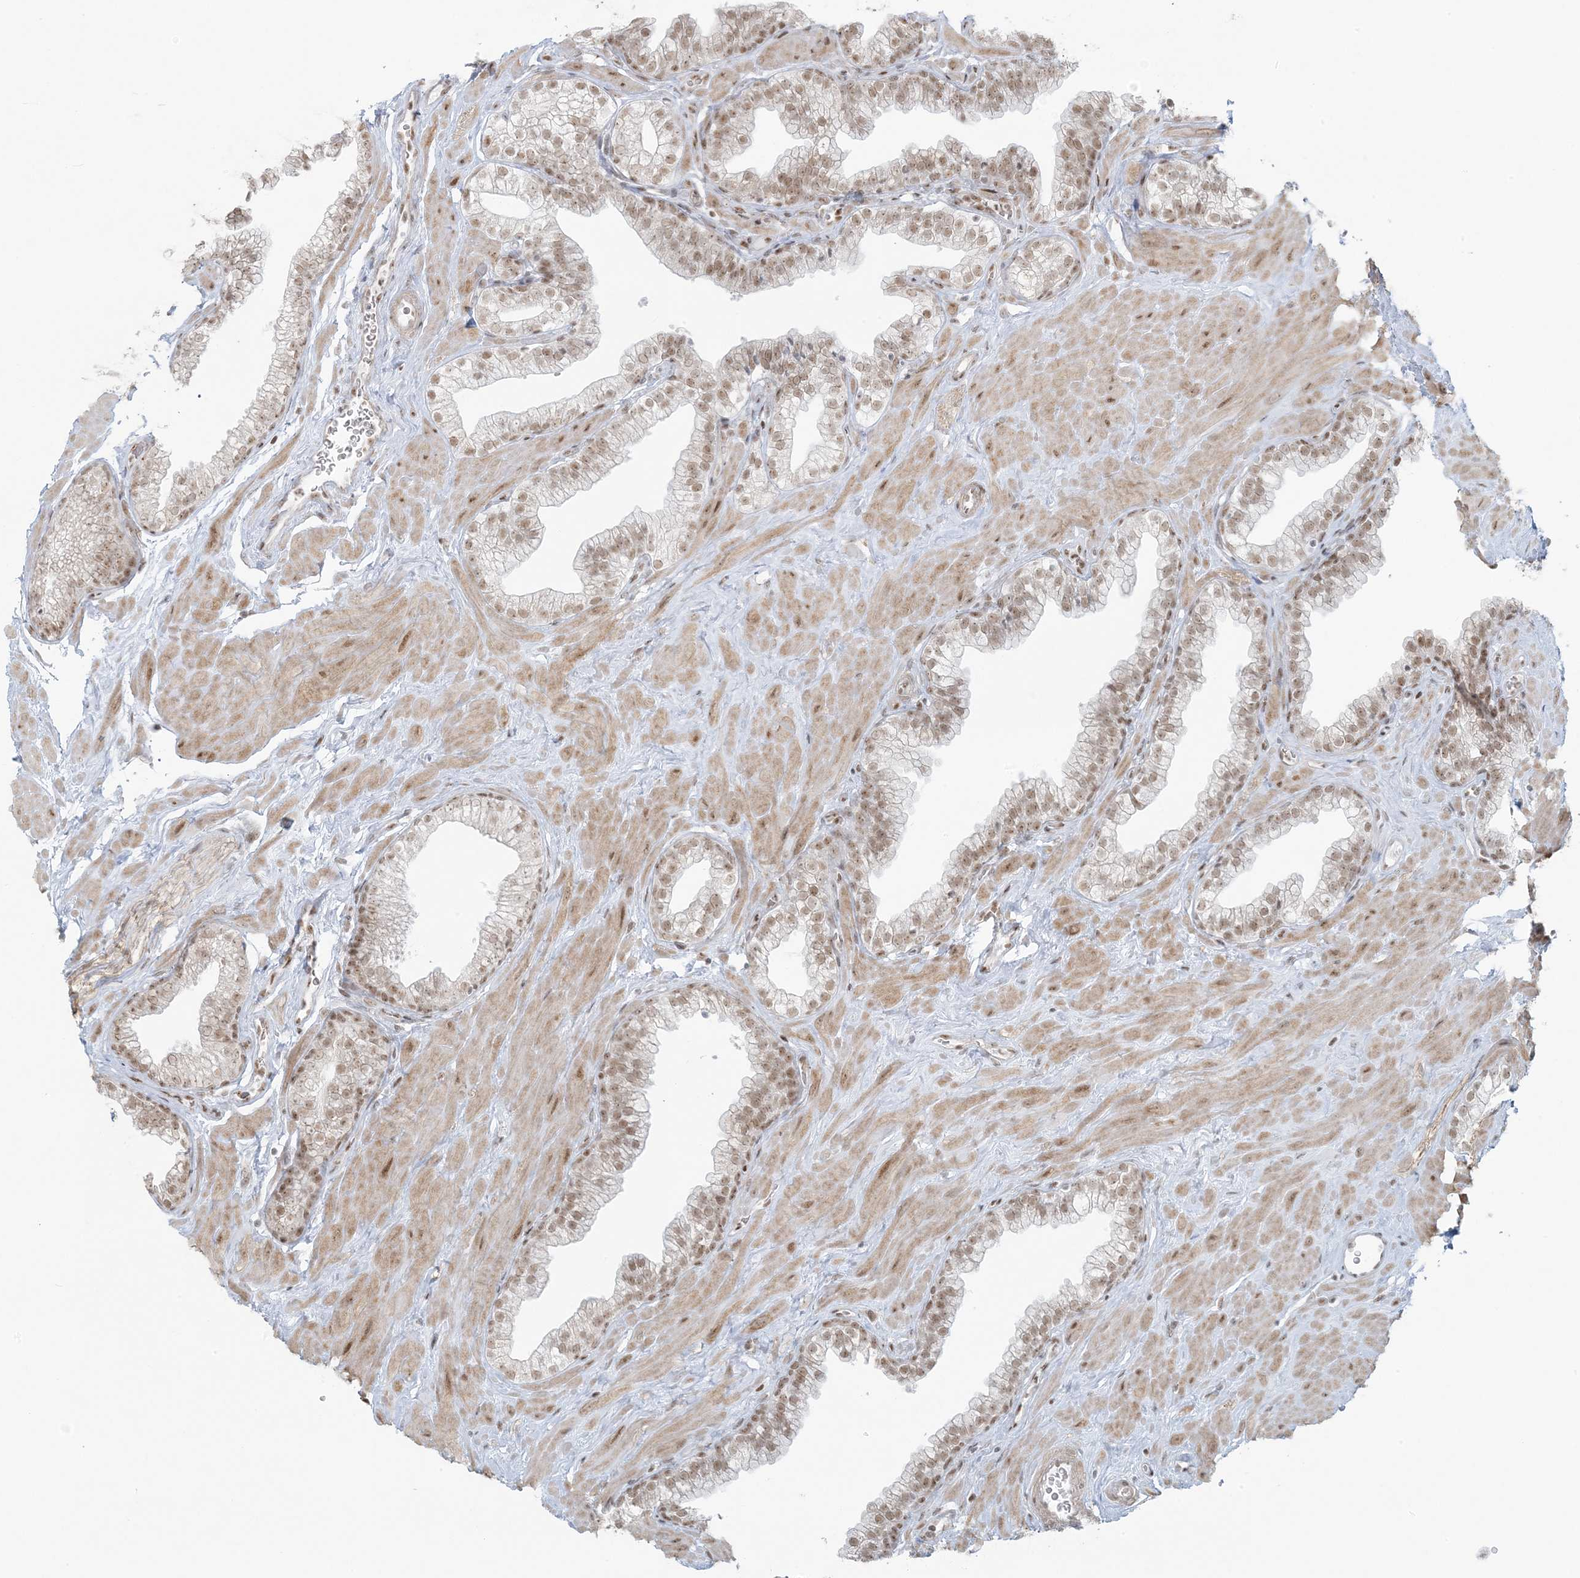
{"staining": {"intensity": "moderate", "quantity": "25%-75%", "location": "nuclear"}, "tissue": "prostate", "cell_type": "Glandular cells", "image_type": "normal", "snomed": [{"axis": "morphology", "description": "Normal tissue, NOS"}, {"axis": "morphology", "description": "Urothelial carcinoma, Low grade"}, {"axis": "topography", "description": "Urinary bladder"}, {"axis": "topography", "description": "Prostate"}], "caption": "Immunohistochemistry (IHC) photomicrograph of unremarkable prostate: prostate stained using IHC exhibits medium levels of moderate protein expression localized specifically in the nuclear of glandular cells, appearing as a nuclear brown color.", "gene": "ZNF787", "patient": {"sex": "male", "age": 60}}